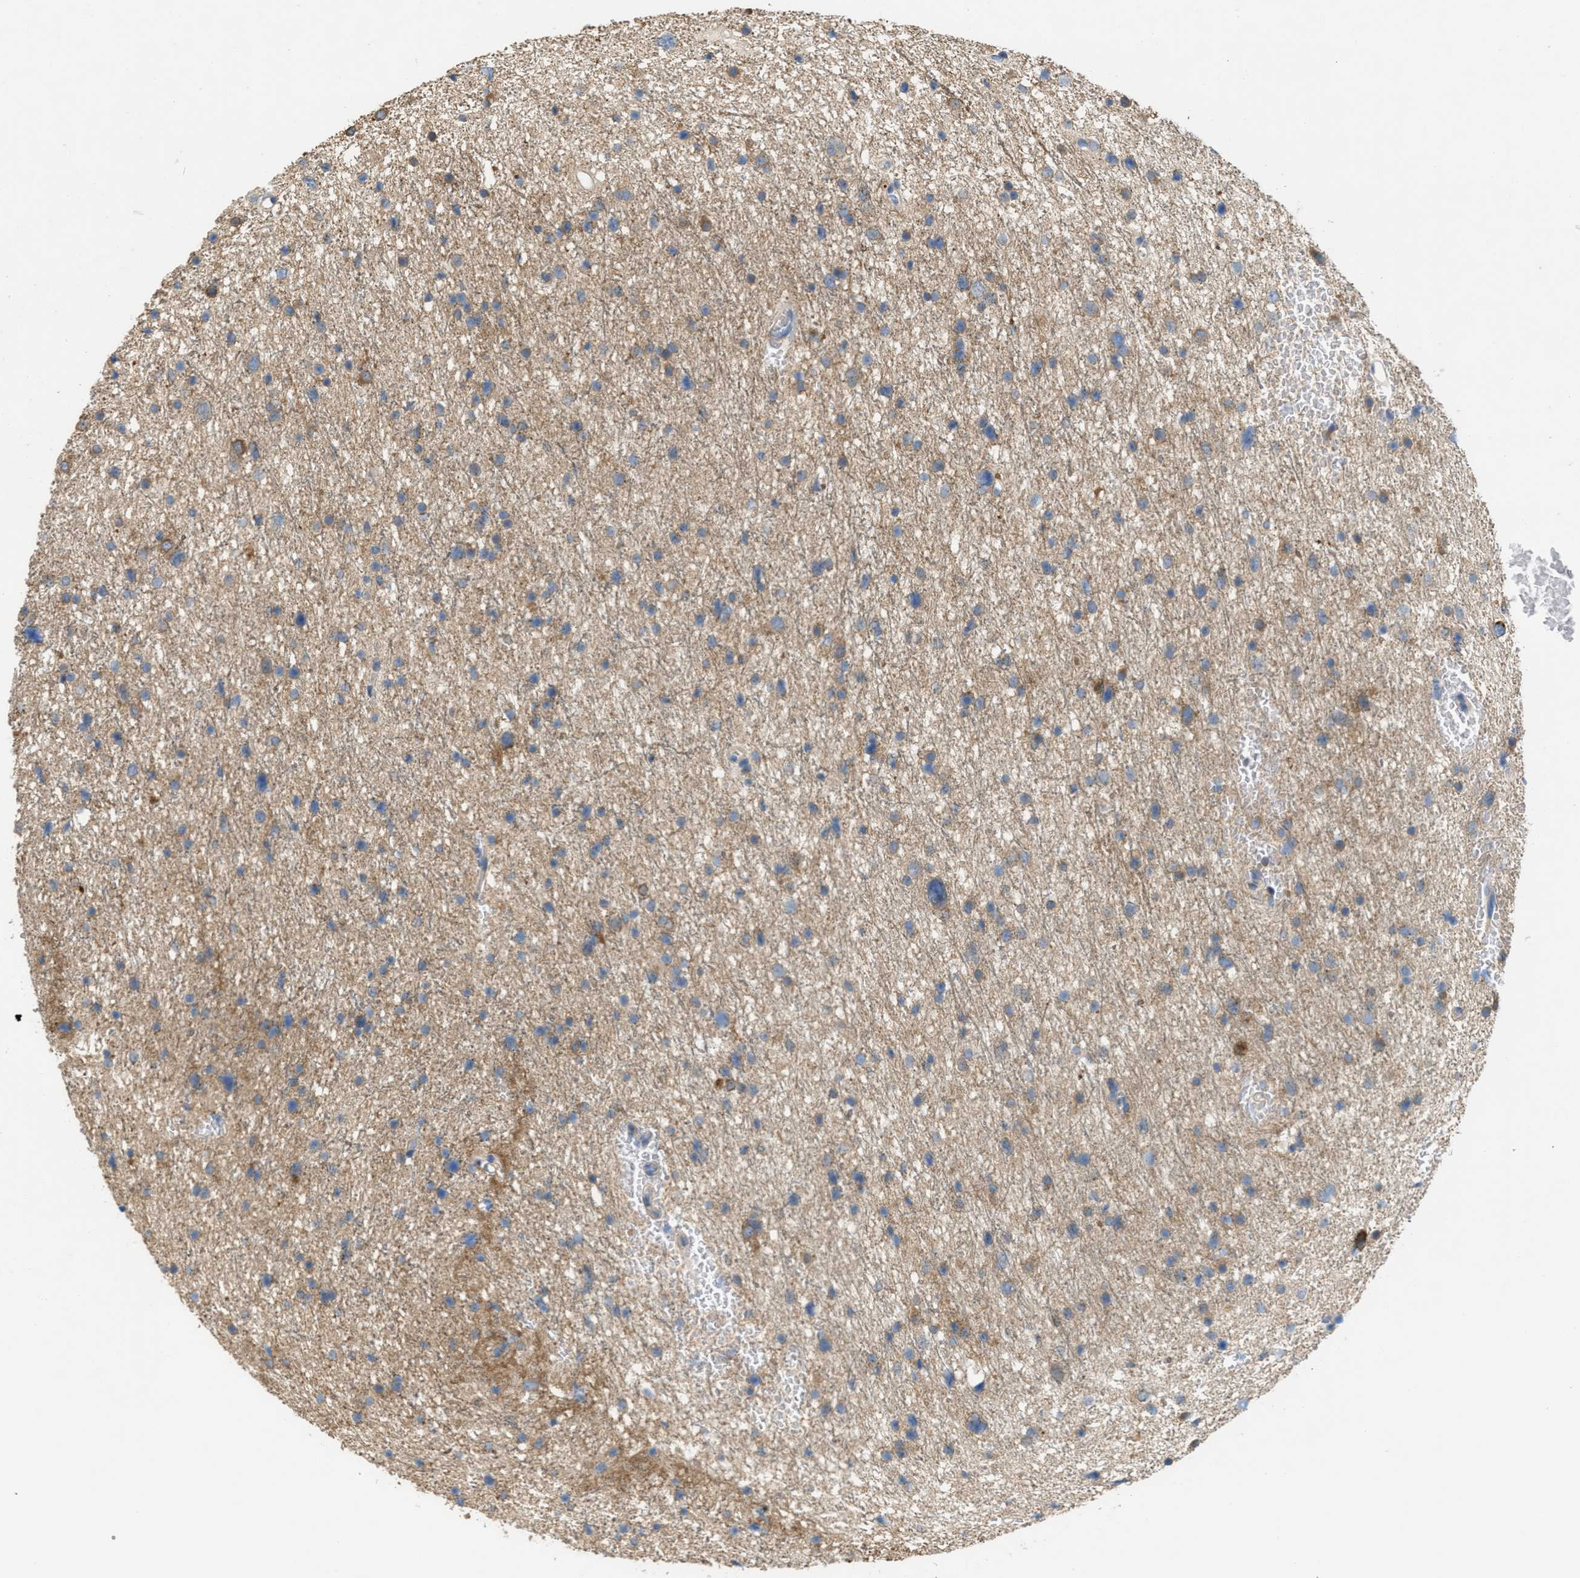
{"staining": {"intensity": "moderate", "quantity": "<25%", "location": "cytoplasmic/membranous"}, "tissue": "glioma", "cell_type": "Tumor cells", "image_type": "cancer", "snomed": [{"axis": "morphology", "description": "Glioma, malignant, Low grade"}, {"axis": "topography", "description": "Brain"}], "caption": "Protein analysis of low-grade glioma (malignant) tissue reveals moderate cytoplasmic/membranous expression in approximately <25% of tumor cells. (DAB IHC, brown staining for protein, blue staining for nuclei).", "gene": "UBA5", "patient": {"sex": "female", "age": 37}}